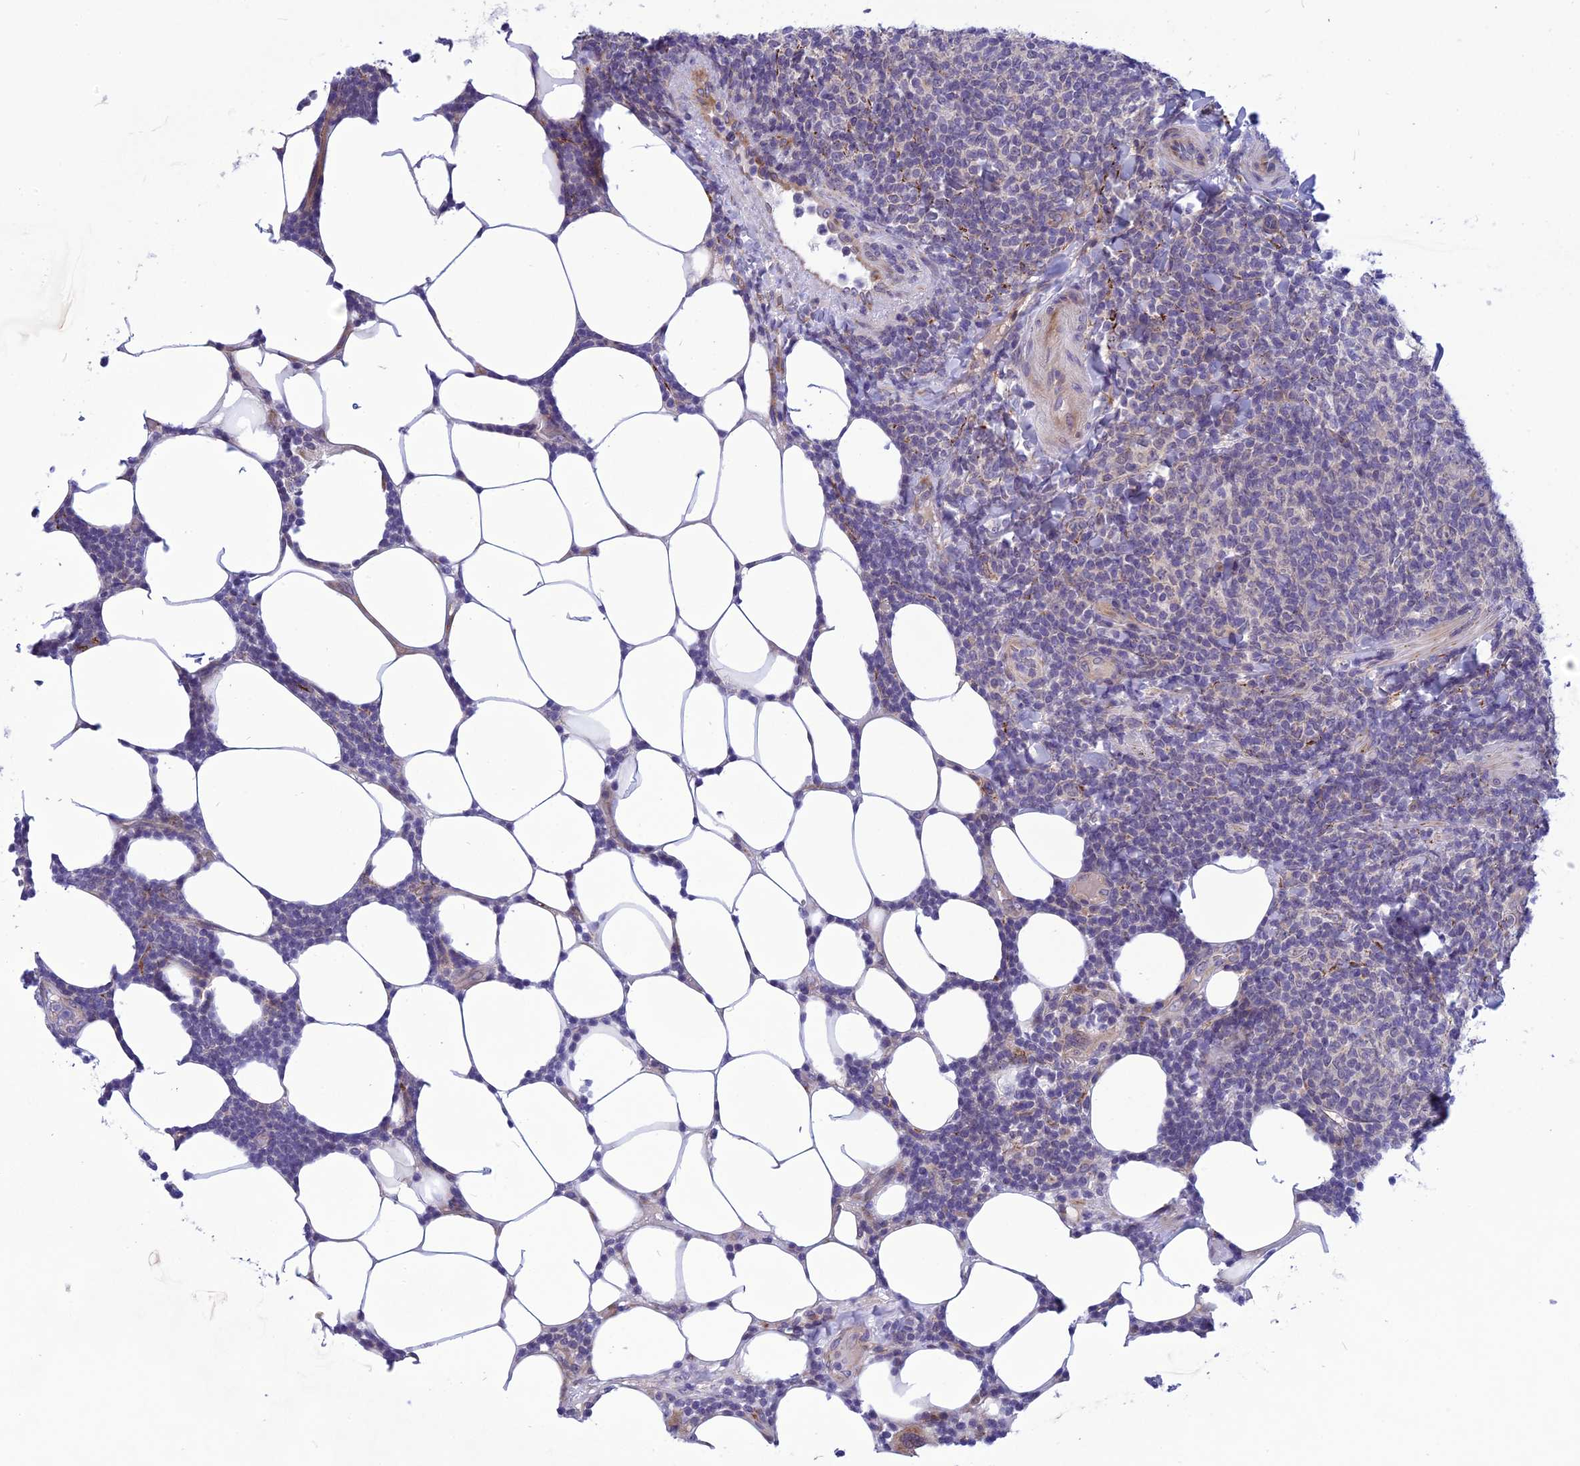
{"staining": {"intensity": "negative", "quantity": "none", "location": "none"}, "tissue": "lymphoma", "cell_type": "Tumor cells", "image_type": "cancer", "snomed": [{"axis": "morphology", "description": "Malignant lymphoma, non-Hodgkin's type, Low grade"}, {"axis": "topography", "description": "Lymph node"}], "caption": "Immunohistochemistry photomicrograph of malignant lymphoma, non-Hodgkin's type (low-grade) stained for a protein (brown), which shows no staining in tumor cells.", "gene": "PSMF1", "patient": {"sex": "male", "age": 66}}